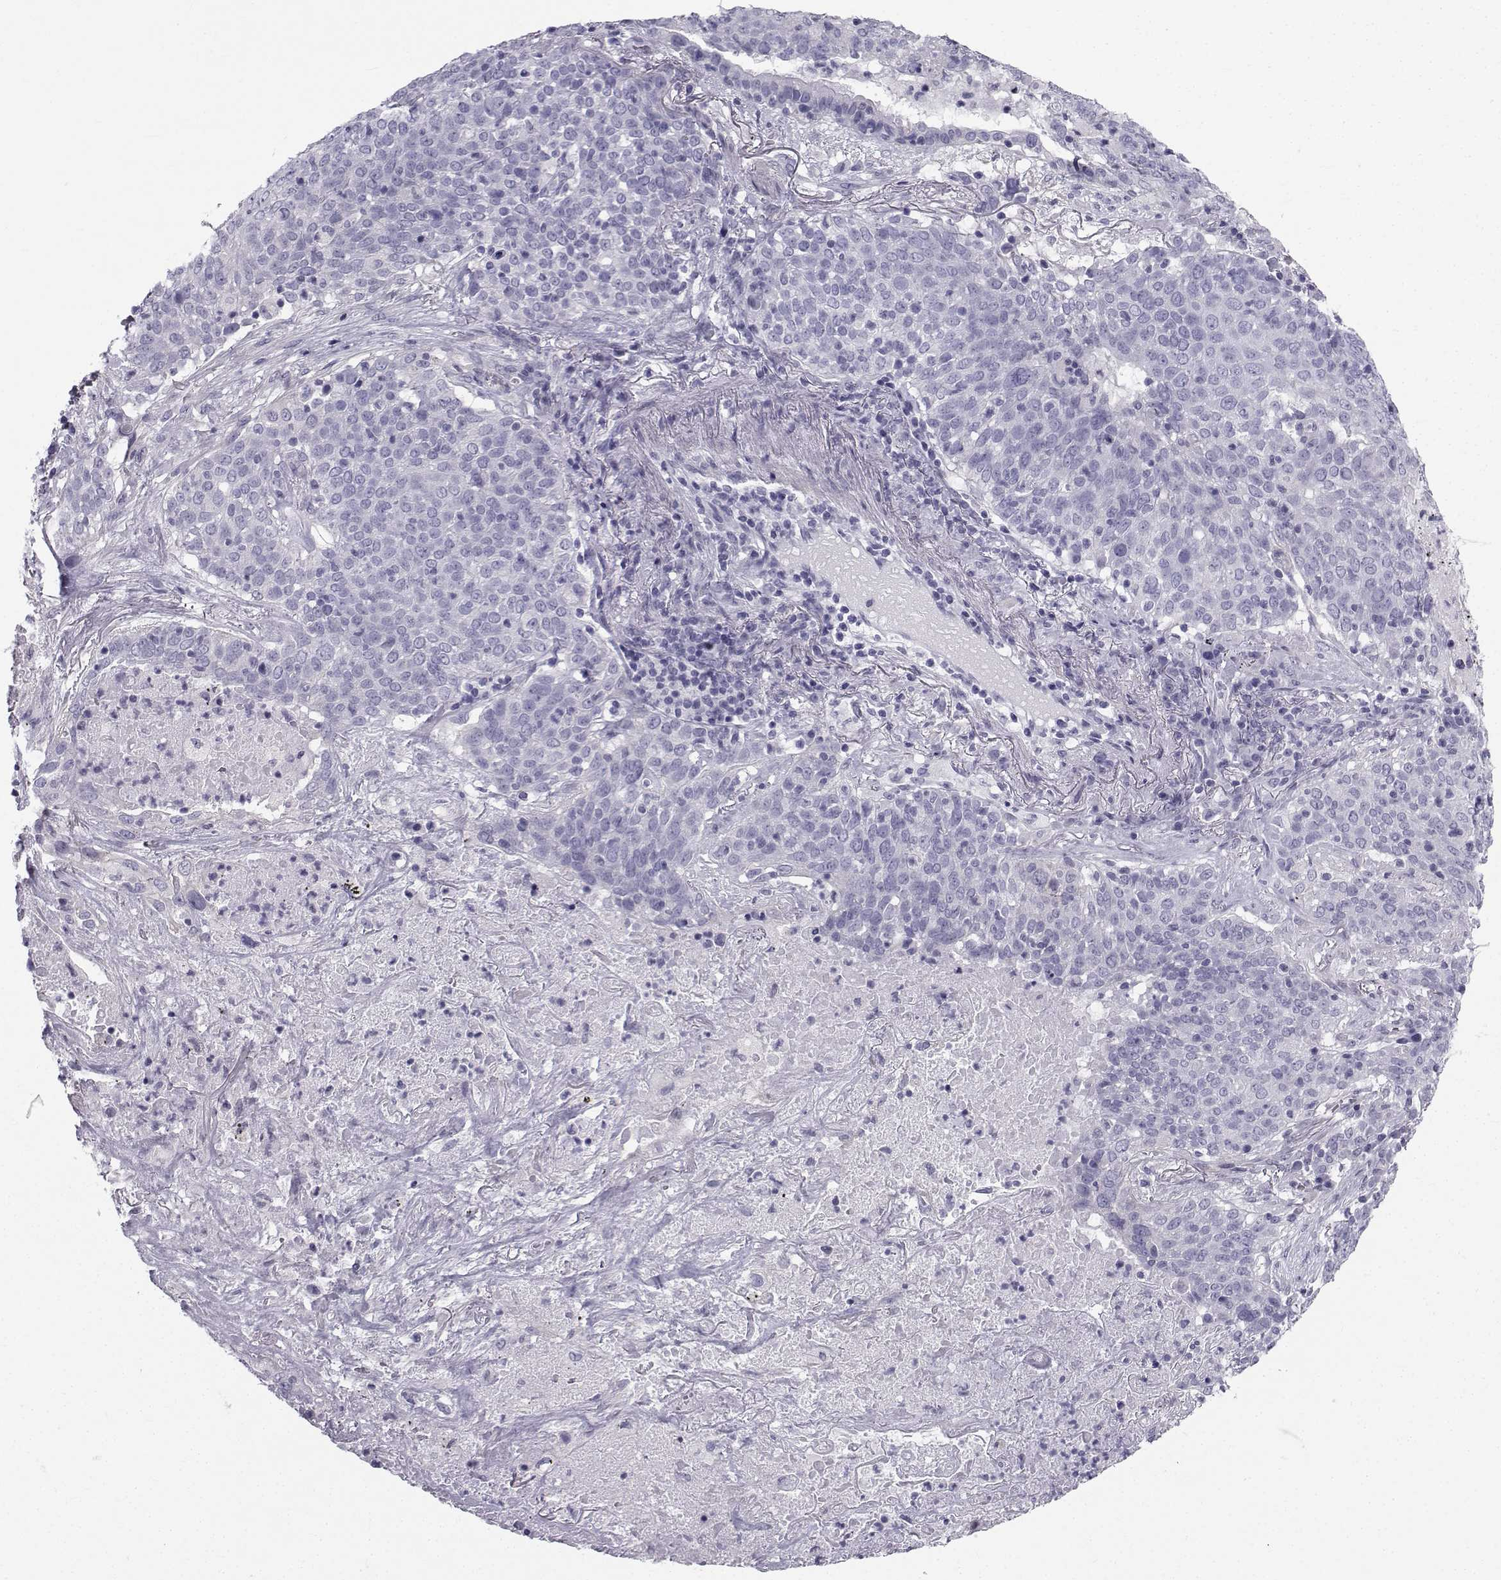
{"staining": {"intensity": "negative", "quantity": "none", "location": "none"}, "tissue": "lung cancer", "cell_type": "Tumor cells", "image_type": "cancer", "snomed": [{"axis": "morphology", "description": "Squamous cell carcinoma, NOS"}, {"axis": "topography", "description": "Lung"}], "caption": "The histopathology image exhibits no staining of tumor cells in squamous cell carcinoma (lung). (DAB IHC visualized using brightfield microscopy, high magnification).", "gene": "SPANXD", "patient": {"sex": "male", "age": 82}}